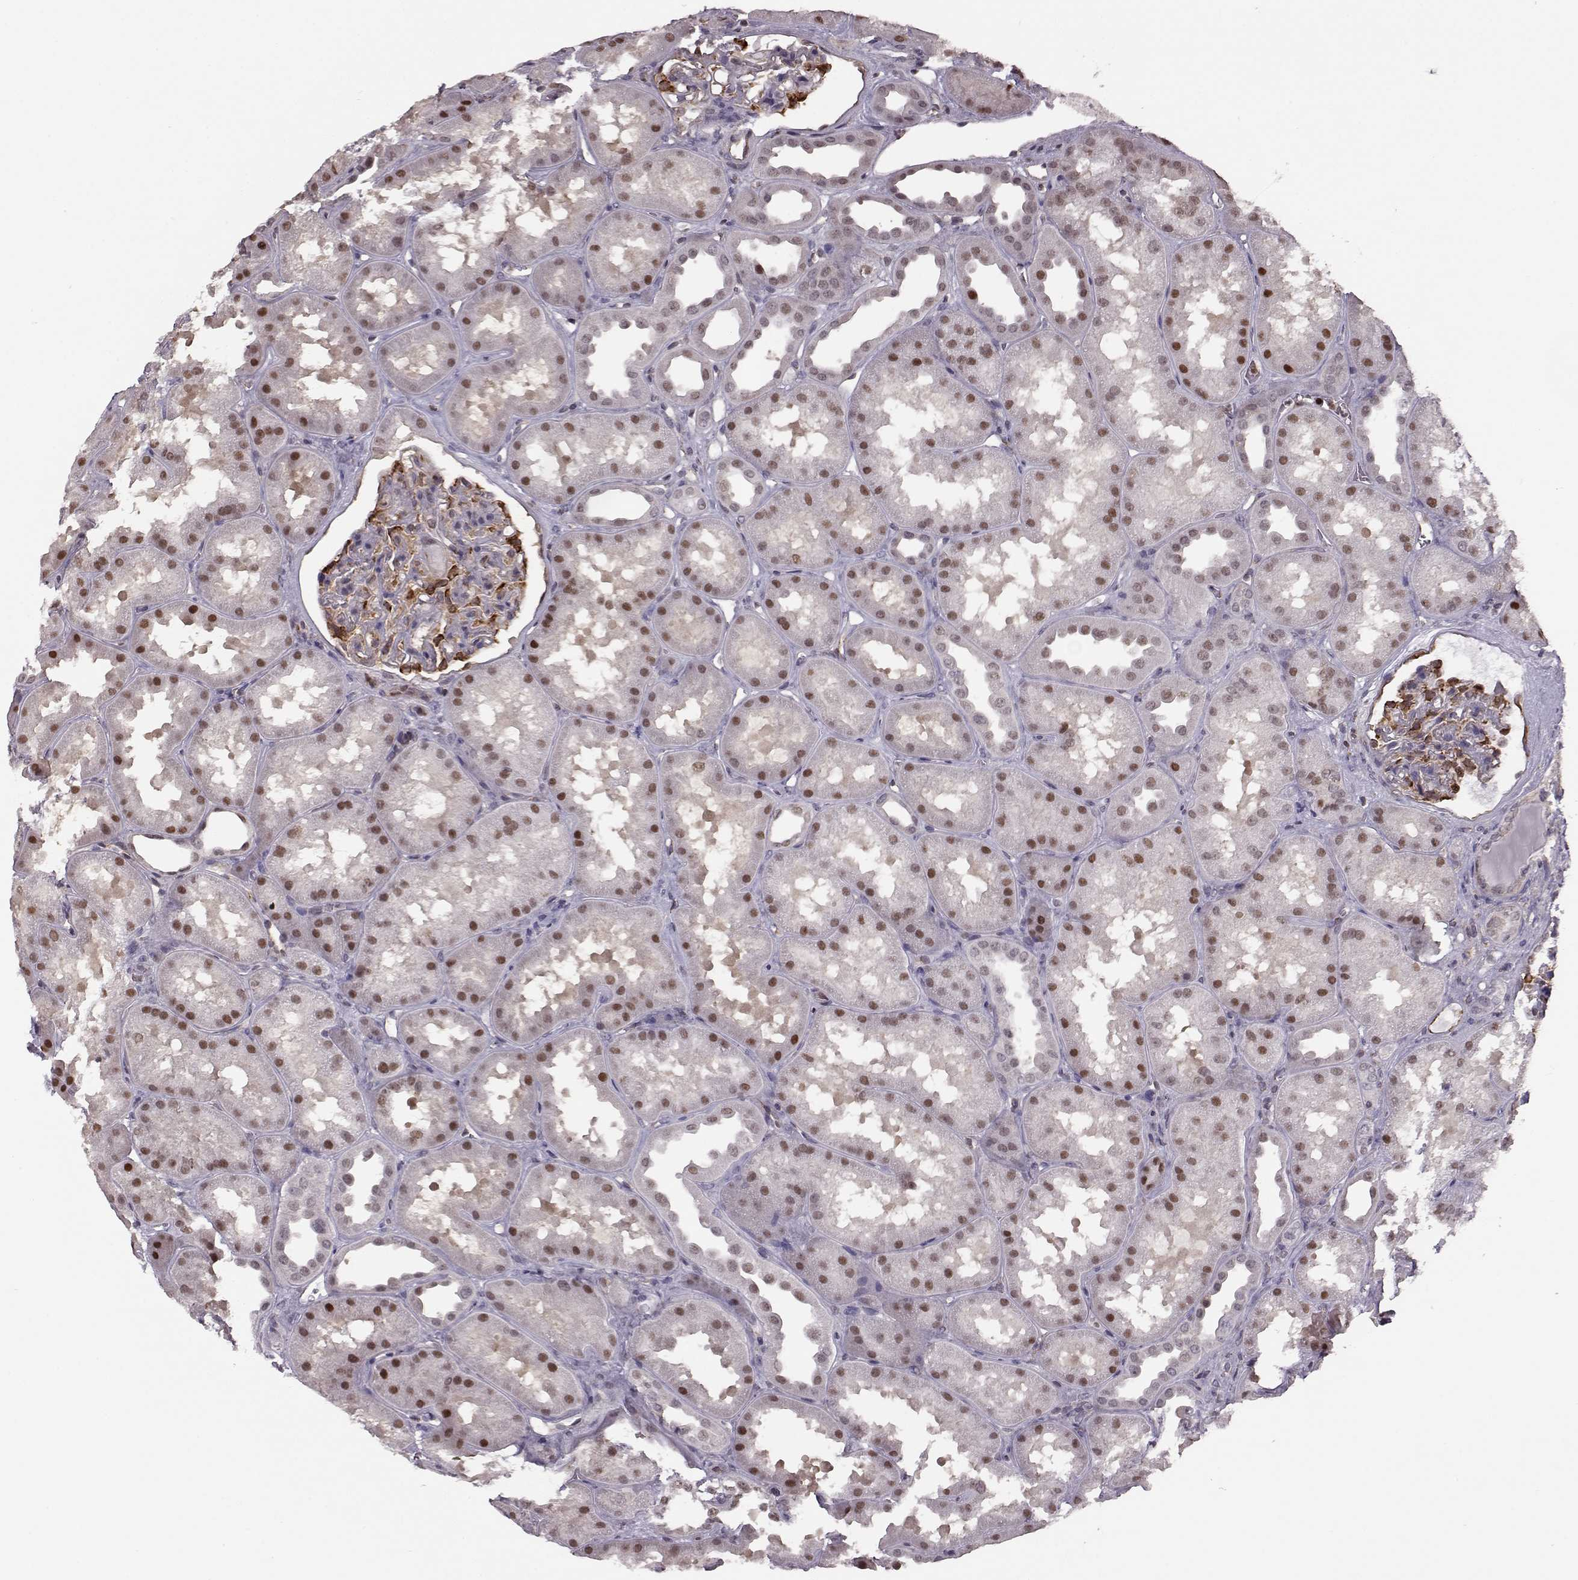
{"staining": {"intensity": "strong", "quantity": "<25%", "location": "nuclear"}, "tissue": "kidney", "cell_type": "Cells in glomeruli", "image_type": "normal", "snomed": [{"axis": "morphology", "description": "Normal tissue, NOS"}, {"axis": "topography", "description": "Kidney"}], "caption": "DAB (3,3'-diaminobenzidine) immunohistochemical staining of benign kidney reveals strong nuclear protein expression in about <25% of cells in glomeruli. (DAB (3,3'-diaminobenzidine) = brown stain, brightfield microscopy at high magnification).", "gene": "KLF6", "patient": {"sex": "male", "age": 61}}